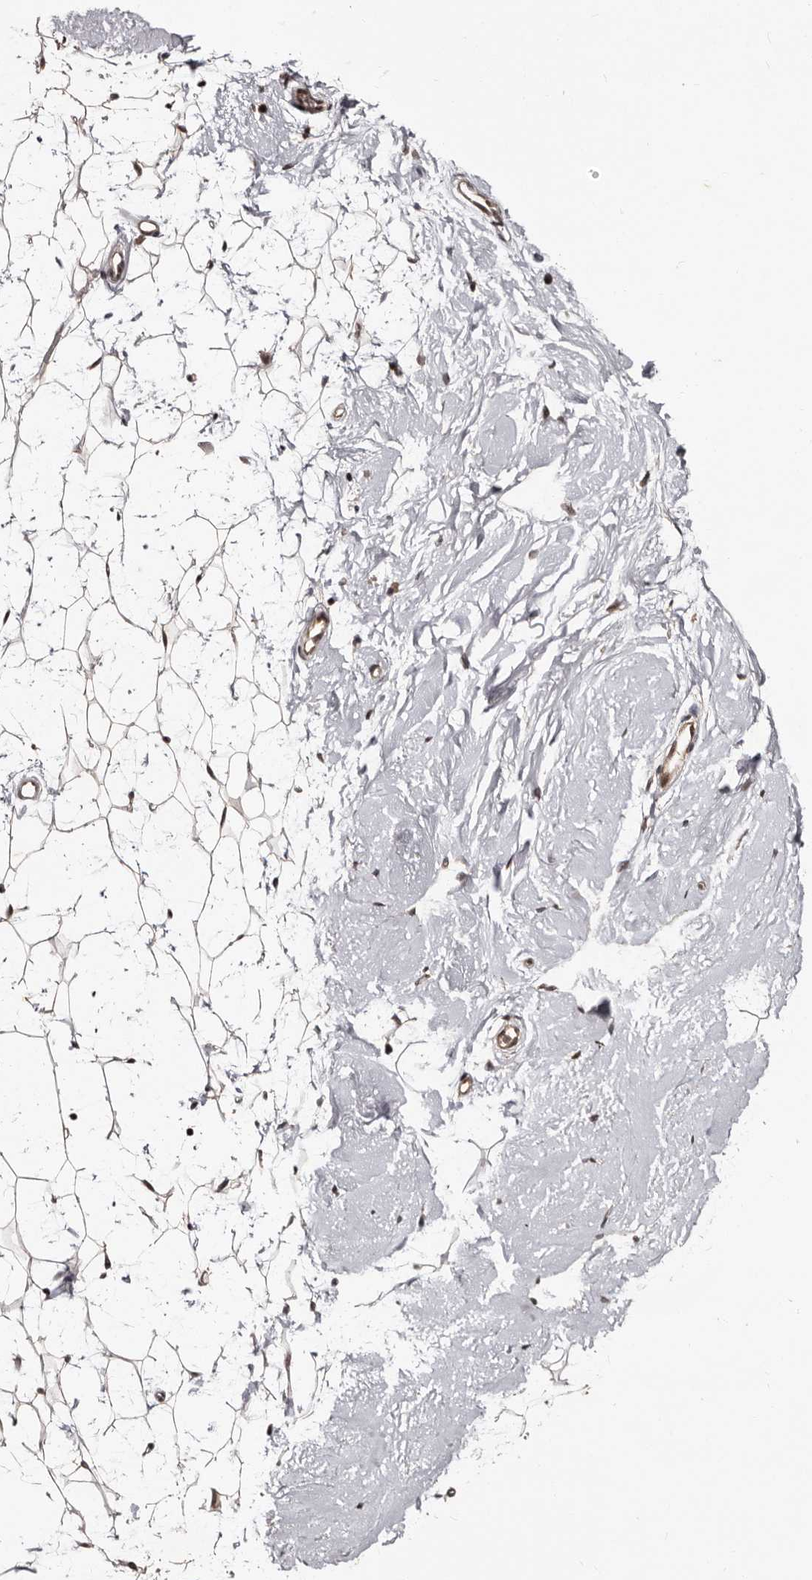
{"staining": {"intensity": "weak", "quantity": ">75%", "location": "cytoplasmic/membranous"}, "tissue": "adipose tissue", "cell_type": "Adipocytes", "image_type": "normal", "snomed": [{"axis": "morphology", "description": "Normal tissue, NOS"}, {"axis": "topography", "description": "Breast"}], "caption": "Weak cytoplasmic/membranous protein positivity is seen in about >75% of adipocytes in adipose tissue. The protein of interest is stained brown, and the nuclei are stained in blue (DAB (3,3'-diaminobenzidine) IHC with brightfield microscopy, high magnification).", "gene": "TBC1D22B", "patient": {"sex": "female", "age": 23}}